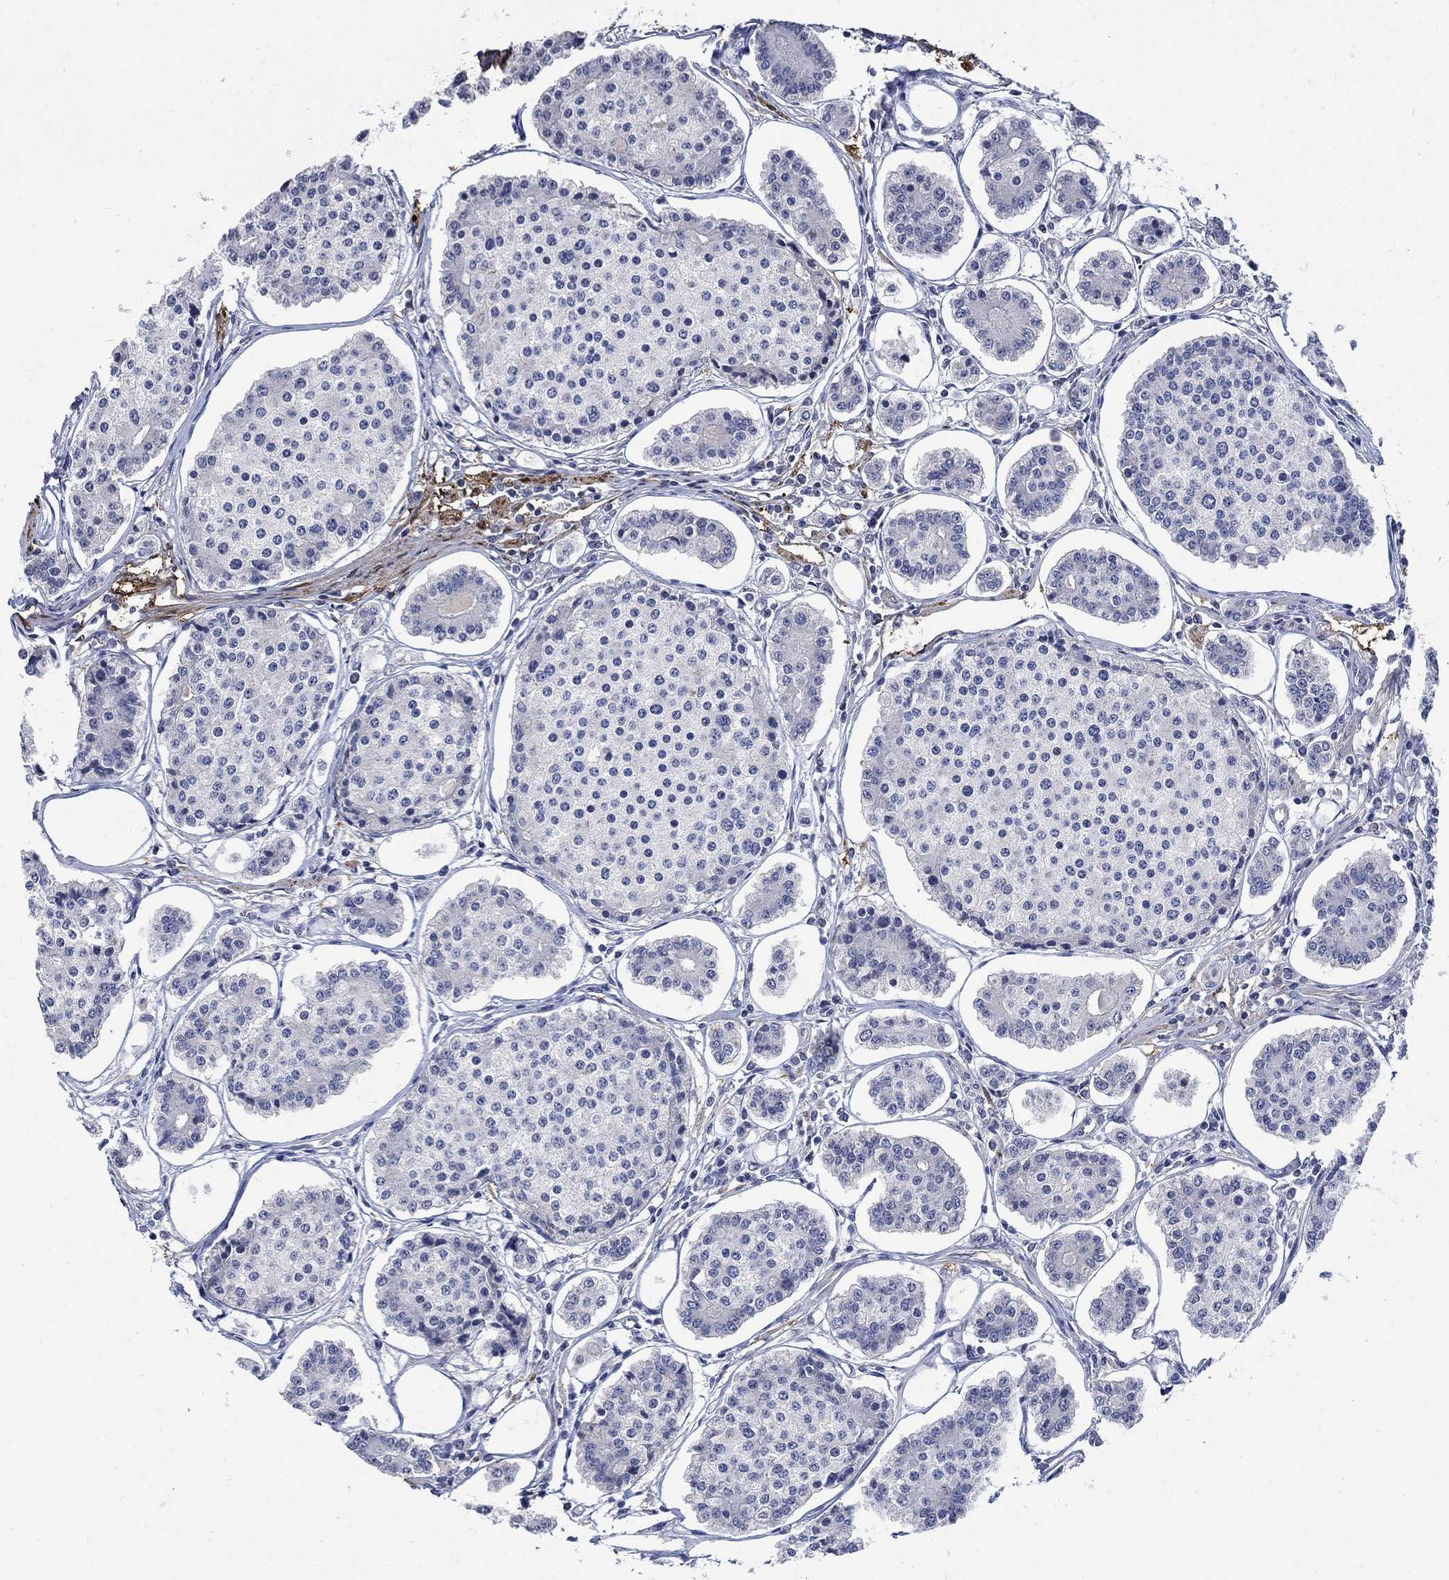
{"staining": {"intensity": "negative", "quantity": "none", "location": "none"}, "tissue": "carcinoid", "cell_type": "Tumor cells", "image_type": "cancer", "snomed": [{"axis": "morphology", "description": "Carcinoid, malignant, NOS"}, {"axis": "topography", "description": "Small intestine"}], "caption": "The IHC image has no significant staining in tumor cells of carcinoid tissue.", "gene": "TGM2", "patient": {"sex": "female", "age": 65}}